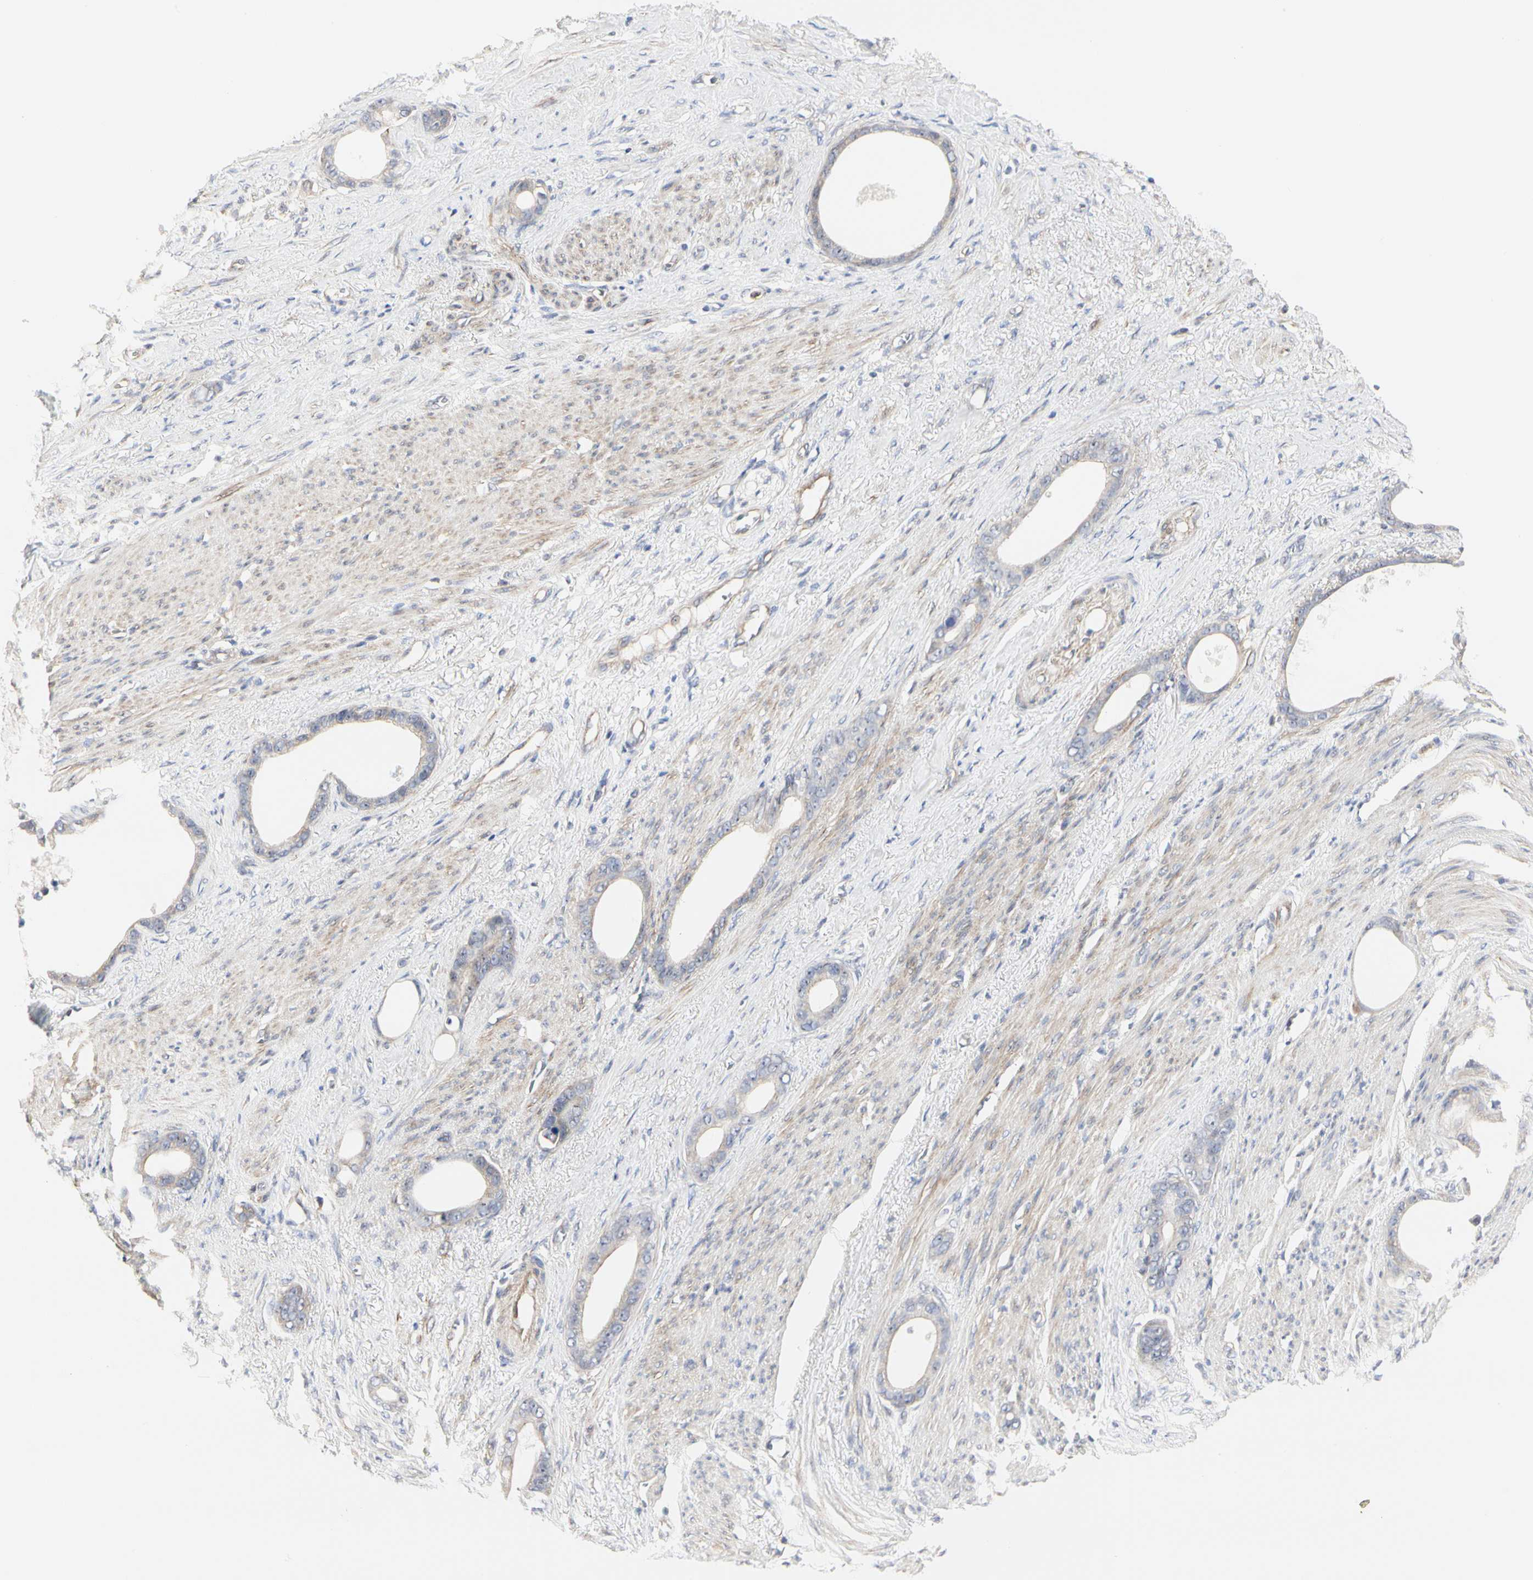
{"staining": {"intensity": "weak", "quantity": "25%-75%", "location": "cytoplasmic/membranous"}, "tissue": "stomach cancer", "cell_type": "Tumor cells", "image_type": "cancer", "snomed": [{"axis": "morphology", "description": "Adenocarcinoma, NOS"}, {"axis": "topography", "description": "Stomach"}], "caption": "Immunohistochemical staining of human stomach cancer (adenocarcinoma) shows weak cytoplasmic/membranous protein expression in approximately 25%-75% of tumor cells.", "gene": "SHANK2", "patient": {"sex": "female", "age": 75}}